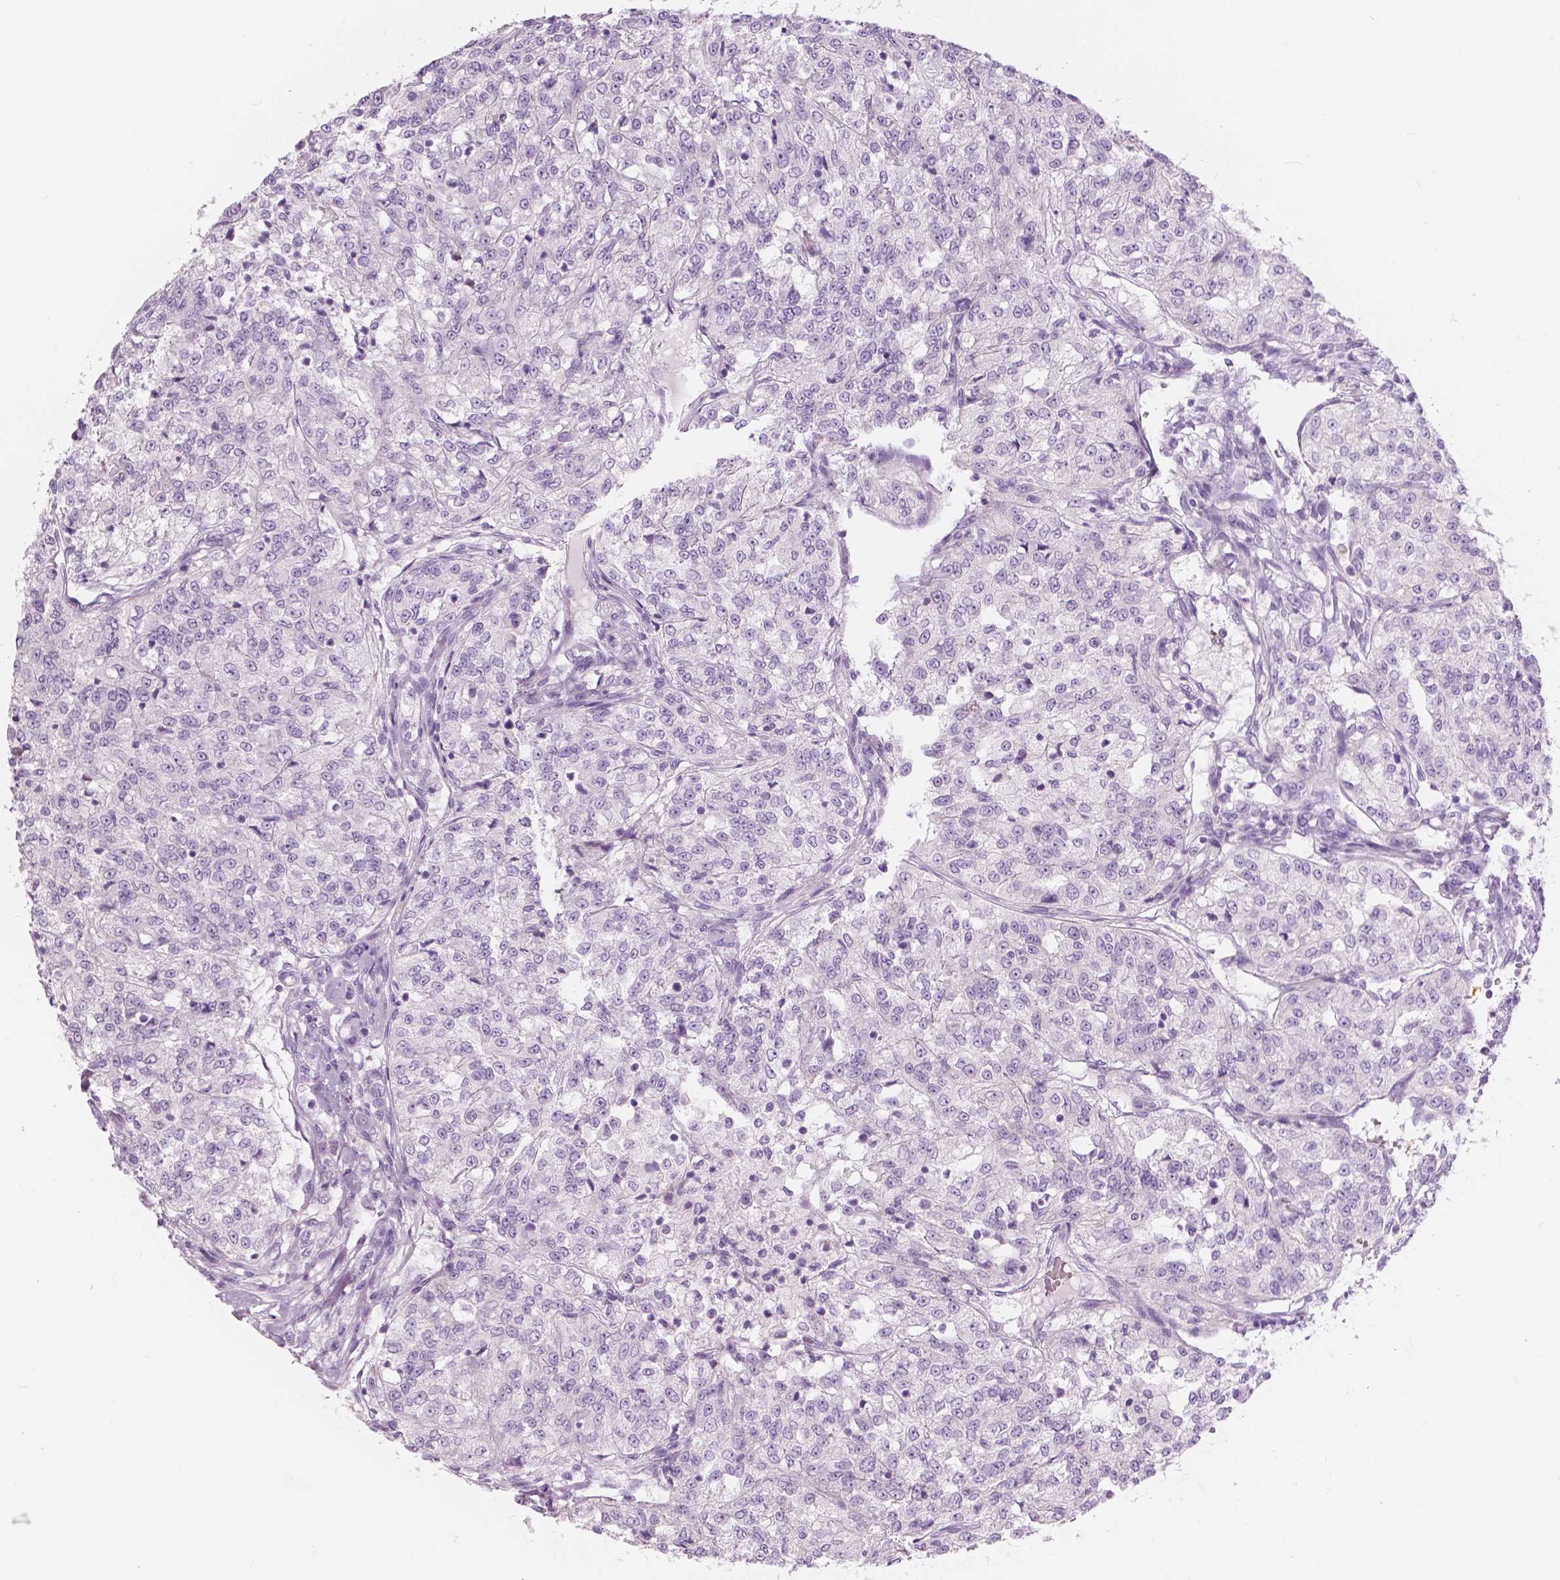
{"staining": {"intensity": "negative", "quantity": "none", "location": "none"}, "tissue": "renal cancer", "cell_type": "Tumor cells", "image_type": "cancer", "snomed": [{"axis": "morphology", "description": "Adenocarcinoma, NOS"}, {"axis": "topography", "description": "Kidney"}], "caption": "The image reveals no staining of tumor cells in renal adenocarcinoma.", "gene": "CXCR2", "patient": {"sex": "female", "age": 63}}